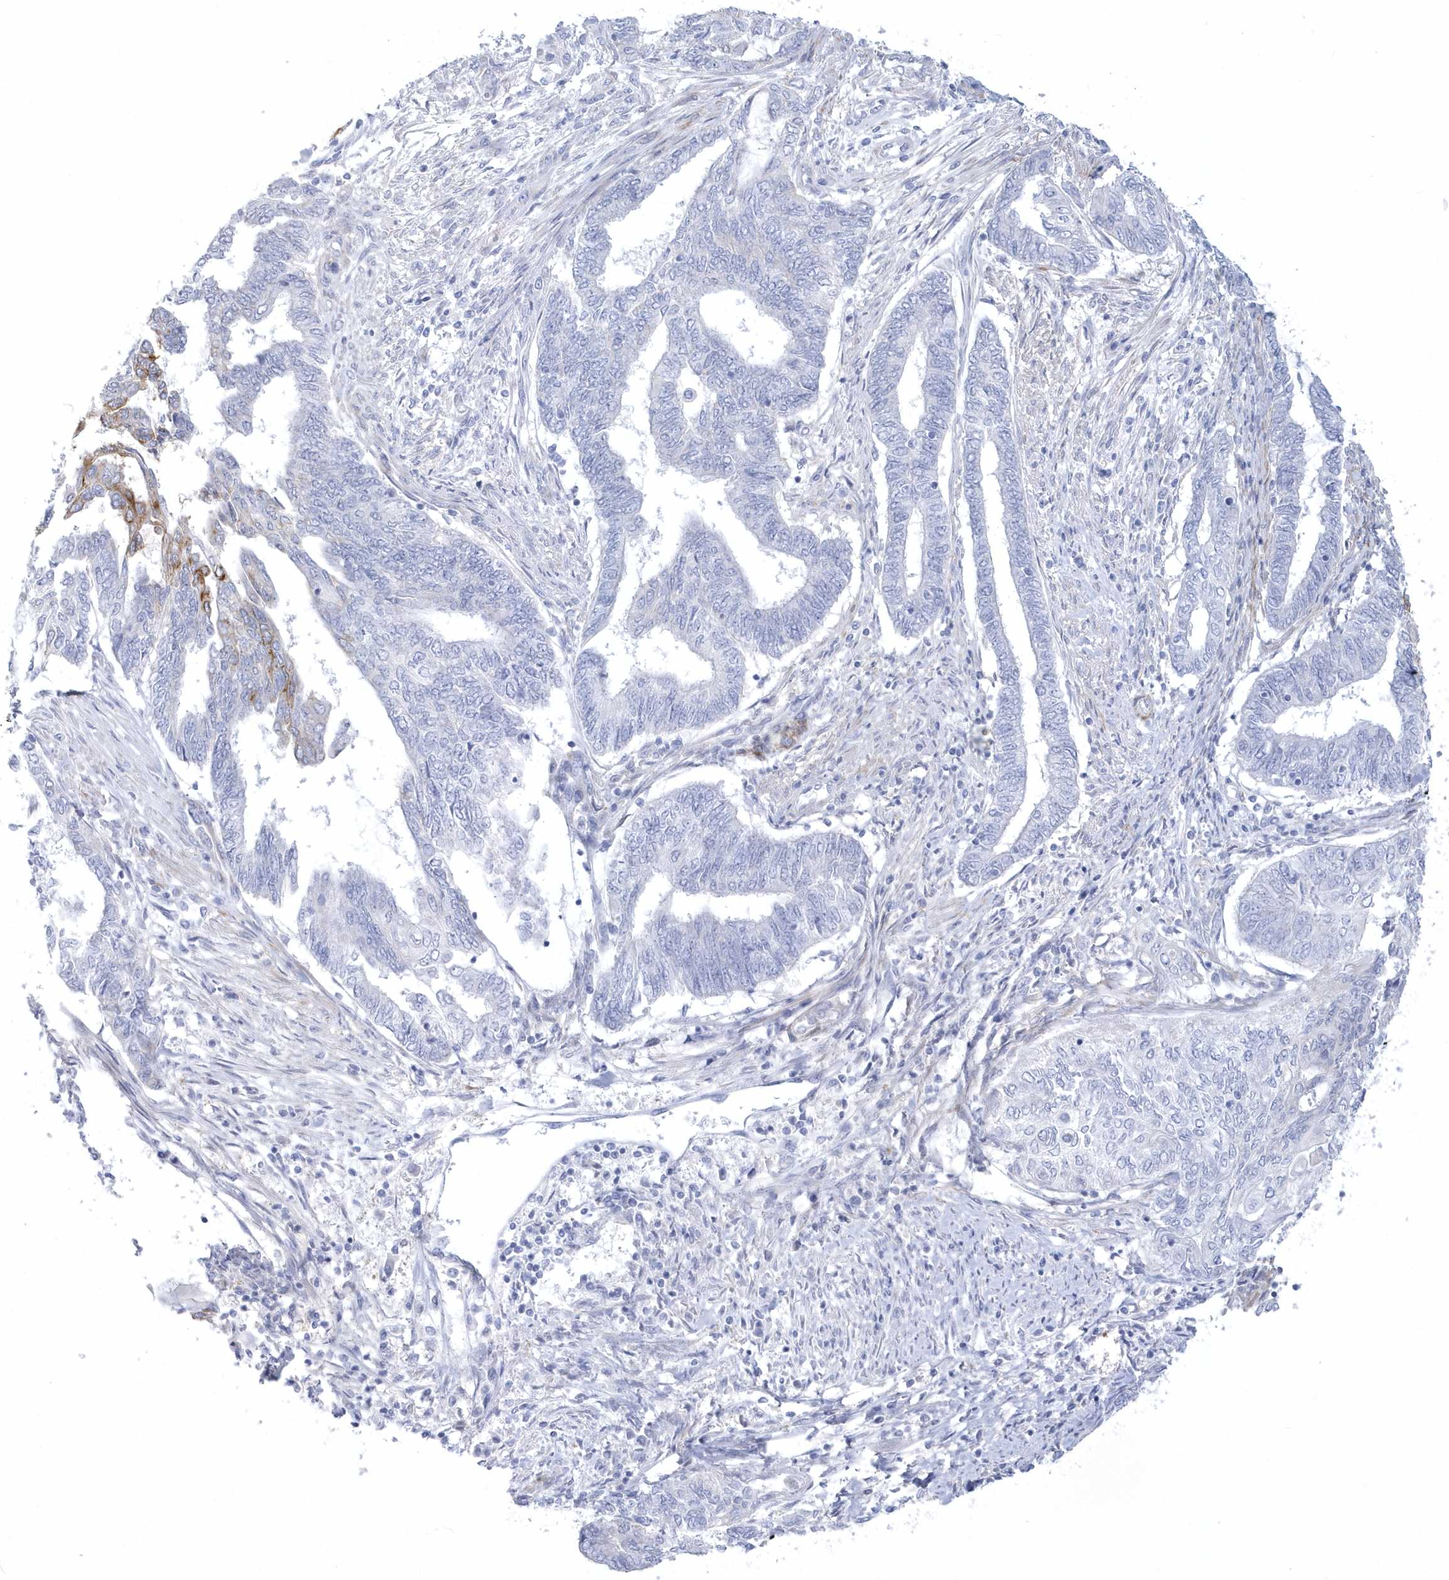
{"staining": {"intensity": "moderate", "quantity": "<25%", "location": "cytoplasmic/membranous"}, "tissue": "endometrial cancer", "cell_type": "Tumor cells", "image_type": "cancer", "snomed": [{"axis": "morphology", "description": "Adenocarcinoma, NOS"}, {"axis": "topography", "description": "Uterus"}, {"axis": "topography", "description": "Endometrium"}], "caption": "Tumor cells display low levels of moderate cytoplasmic/membranous staining in approximately <25% of cells in human endometrial cancer.", "gene": "WDR27", "patient": {"sex": "female", "age": 70}}